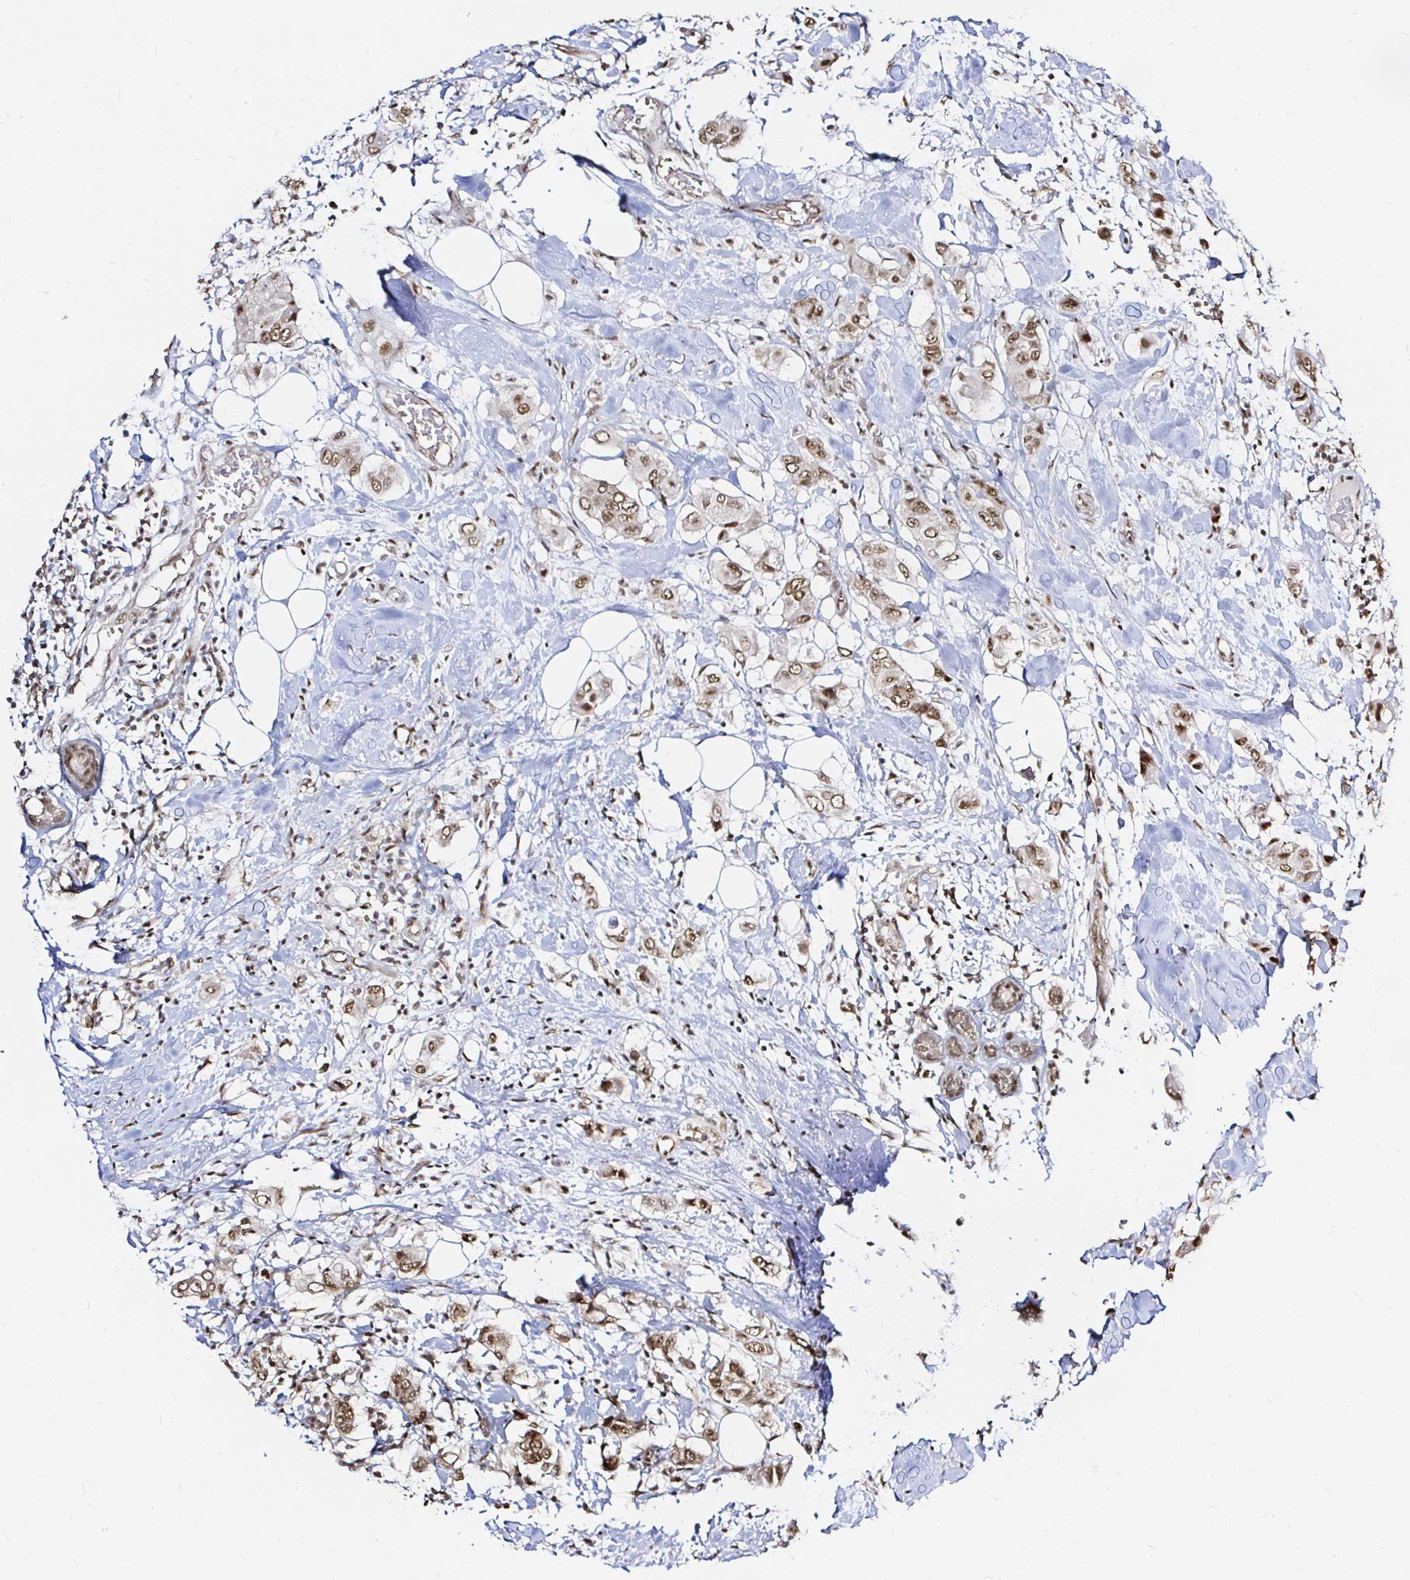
{"staining": {"intensity": "moderate", "quantity": ">75%", "location": "nuclear"}, "tissue": "breast cancer", "cell_type": "Tumor cells", "image_type": "cancer", "snomed": [{"axis": "morphology", "description": "Lobular carcinoma"}, {"axis": "topography", "description": "Breast"}], "caption": "Breast cancer (lobular carcinoma) stained with DAB (3,3'-diaminobenzidine) immunohistochemistry (IHC) shows medium levels of moderate nuclear positivity in about >75% of tumor cells. The protein of interest is shown in brown color, while the nuclei are stained blue.", "gene": "SNRPC", "patient": {"sex": "female", "age": 51}}